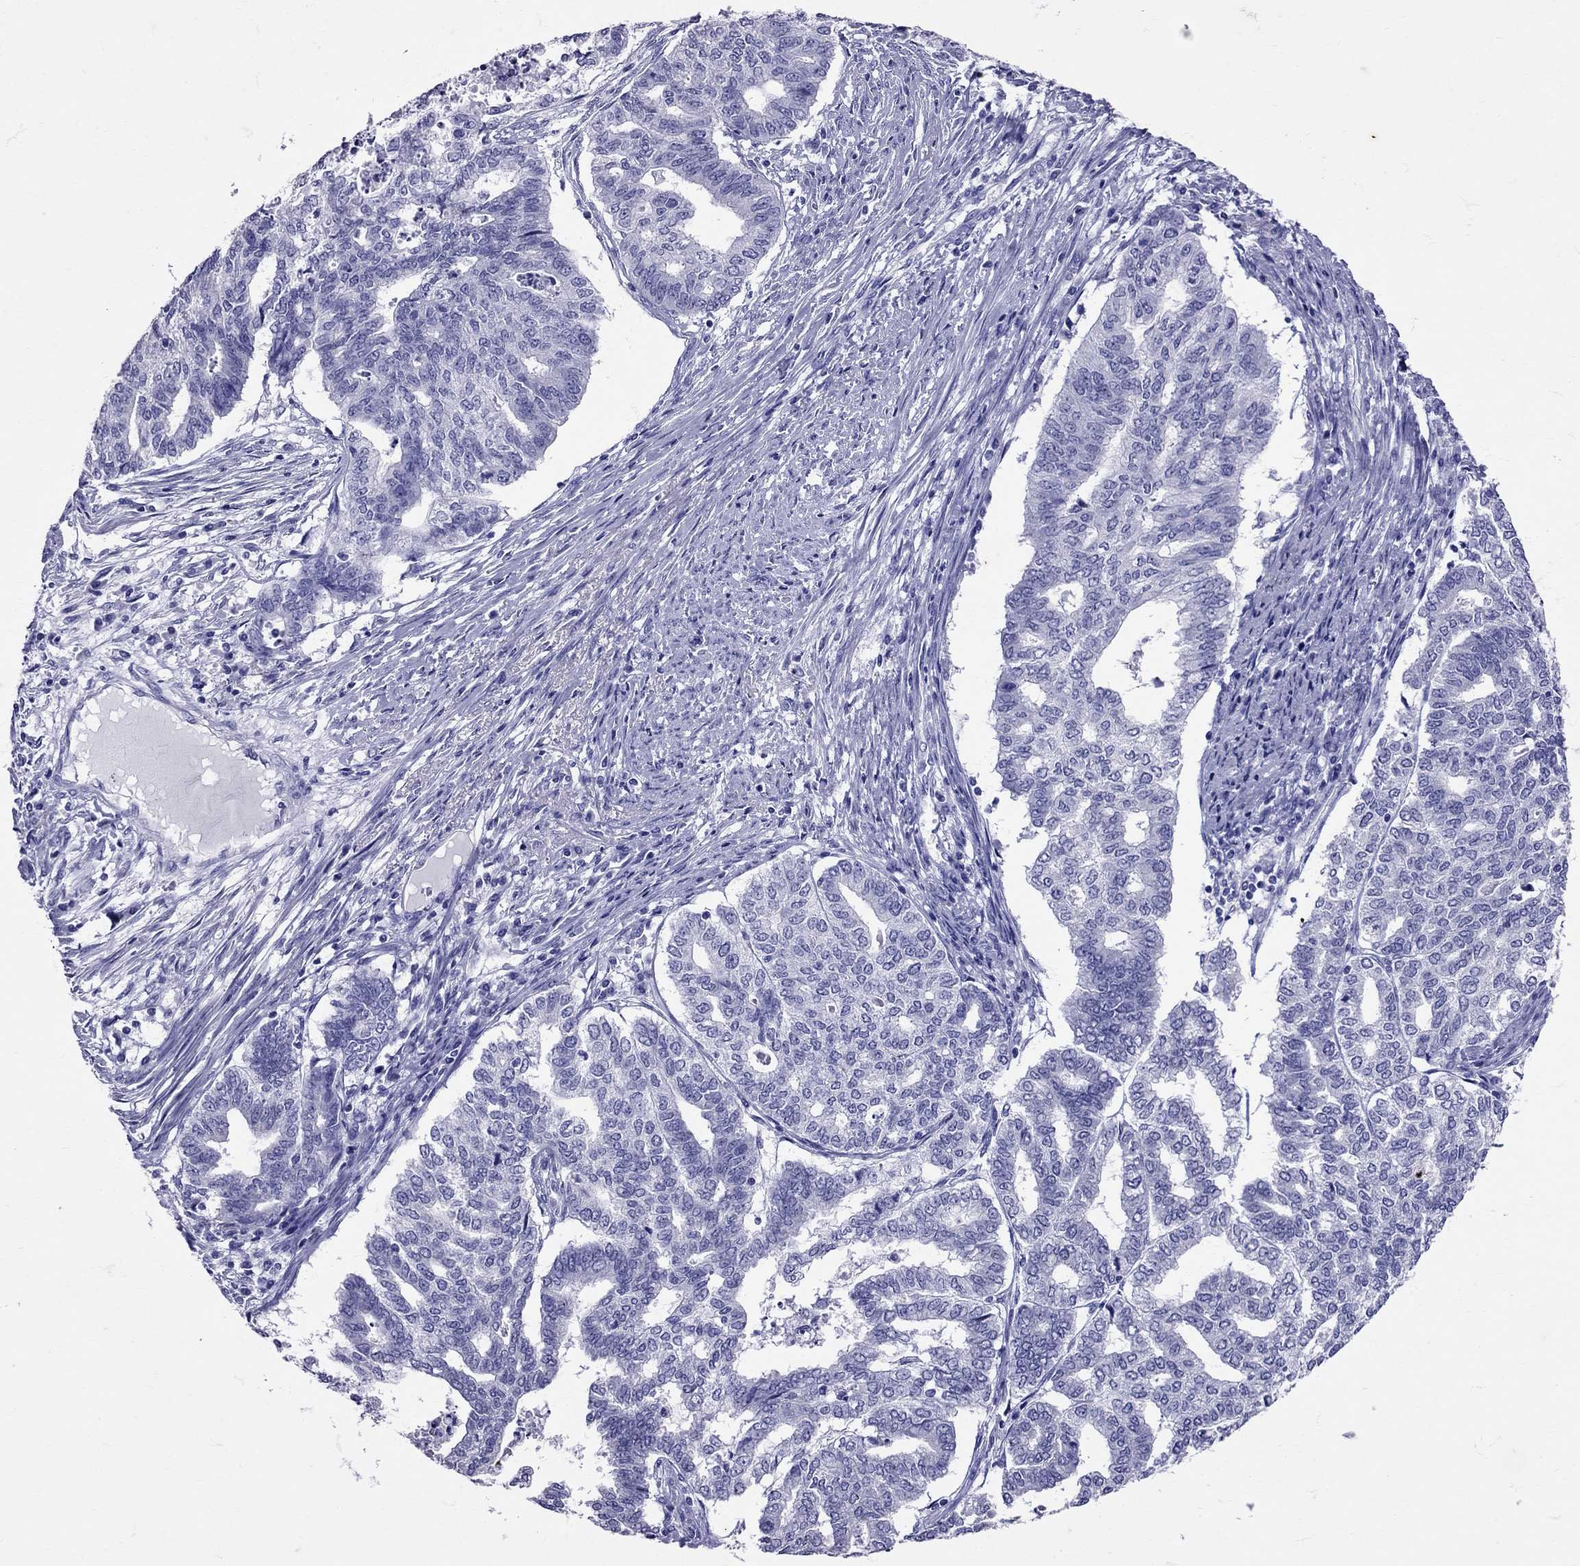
{"staining": {"intensity": "negative", "quantity": "none", "location": "none"}, "tissue": "endometrial cancer", "cell_type": "Tumor cells", "image_type": "cancer", "snomed": [{"axis": "morphology", "description": "Adenocarcinoma, NOS"}, {"axis": "topography", "description": "Endometrium"}], "caption": "This is an IHC micrograph of human endometrial cancer. There is no staining in tumor cells.", "gene": "AVP", "patient": {"sex": "female", "age": 79}}